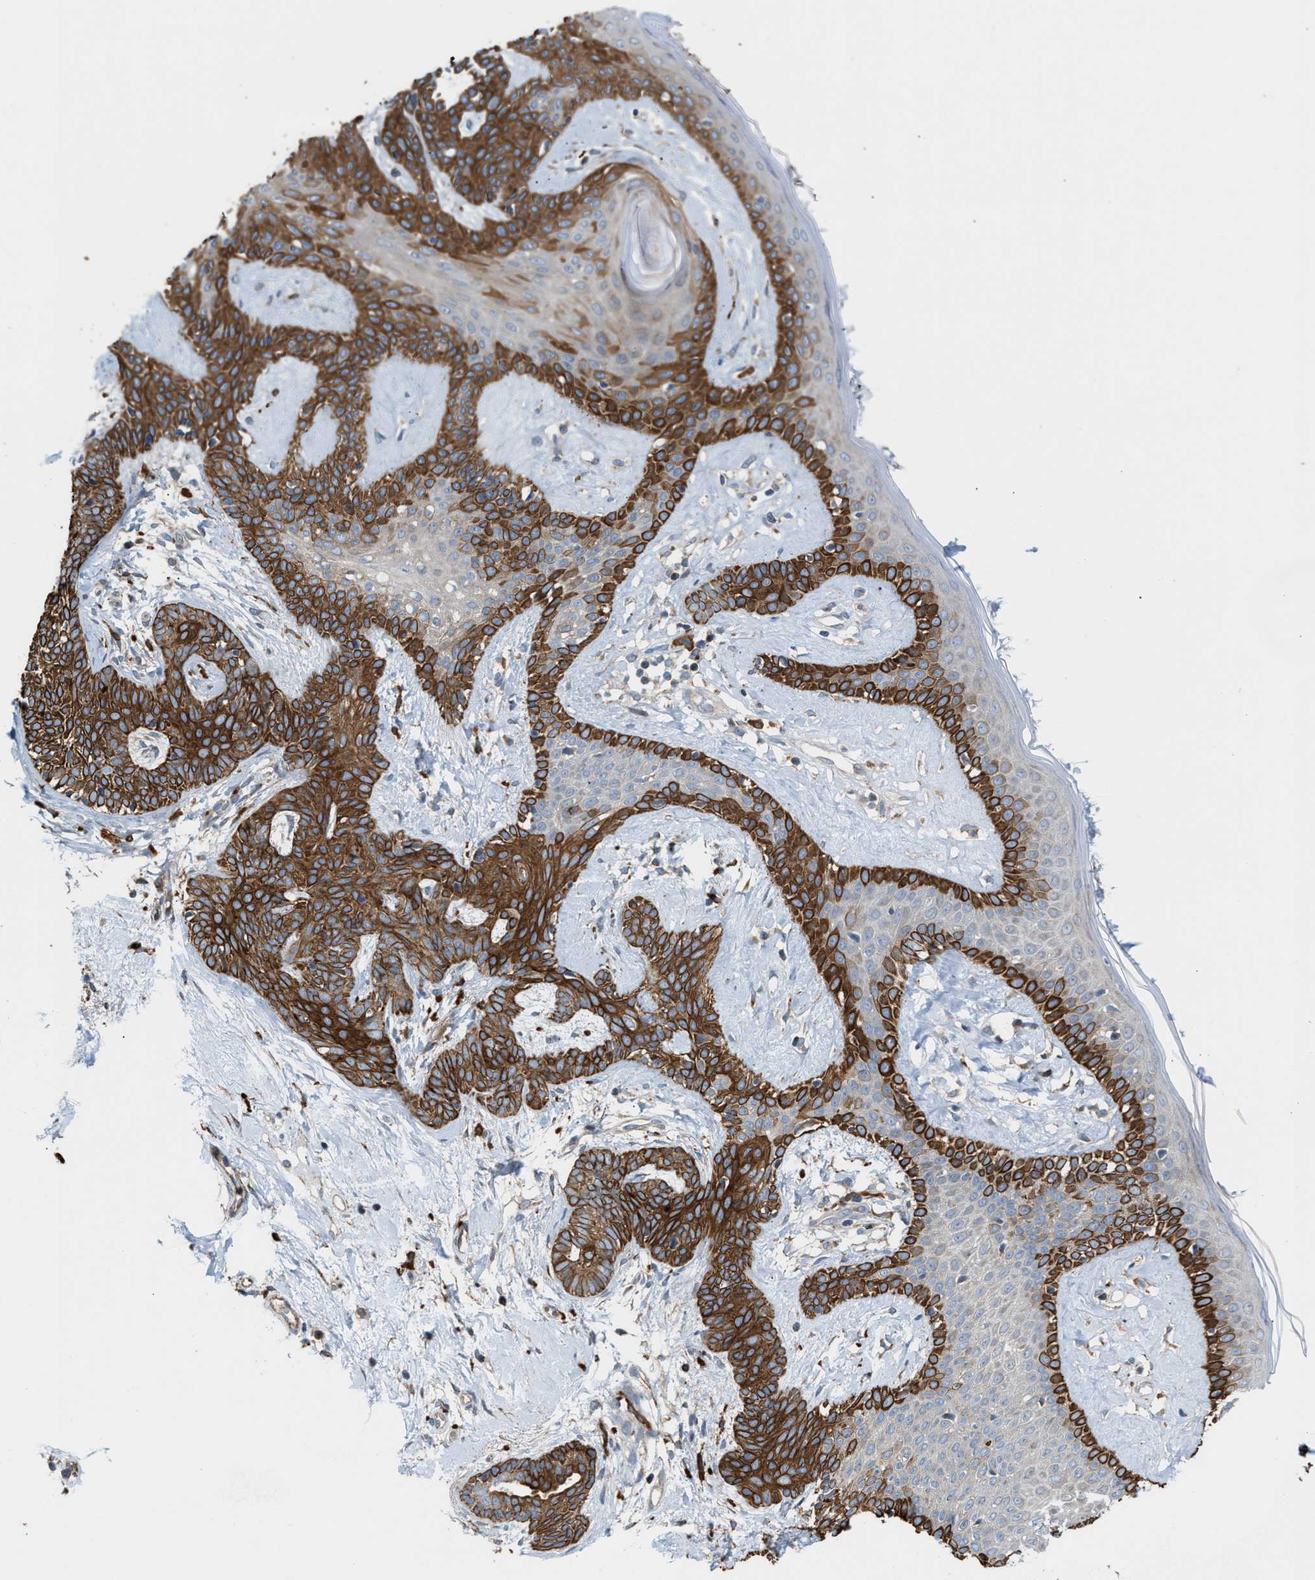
{"staining": {"intensity": "strong", "quantity": ">75%", "location": "cytoplasmic/membranous"}, "tissue": "skin cancer", "cell_type": "Tumor cells", "image_type": "cancer", "snomed": [{"axis": "morphology", "description": "Developmental malformation"}, {"axis": "morphology", "description": "Basal cell carcinoma"}, {"axis": "topography", "description": "Skin"}], "caption": "This photomicrograph reveals skin cancer (basal cell carcinoma) stained with immunohistochemistry (IHC) to label a protein in brown. The cytoplasmic/membranous of tumor cells show strong positivity for the protein. Nuclei are counter-stained blue.", "gene": "PDCL", "patient": {"sex": "female", "age": 62}}